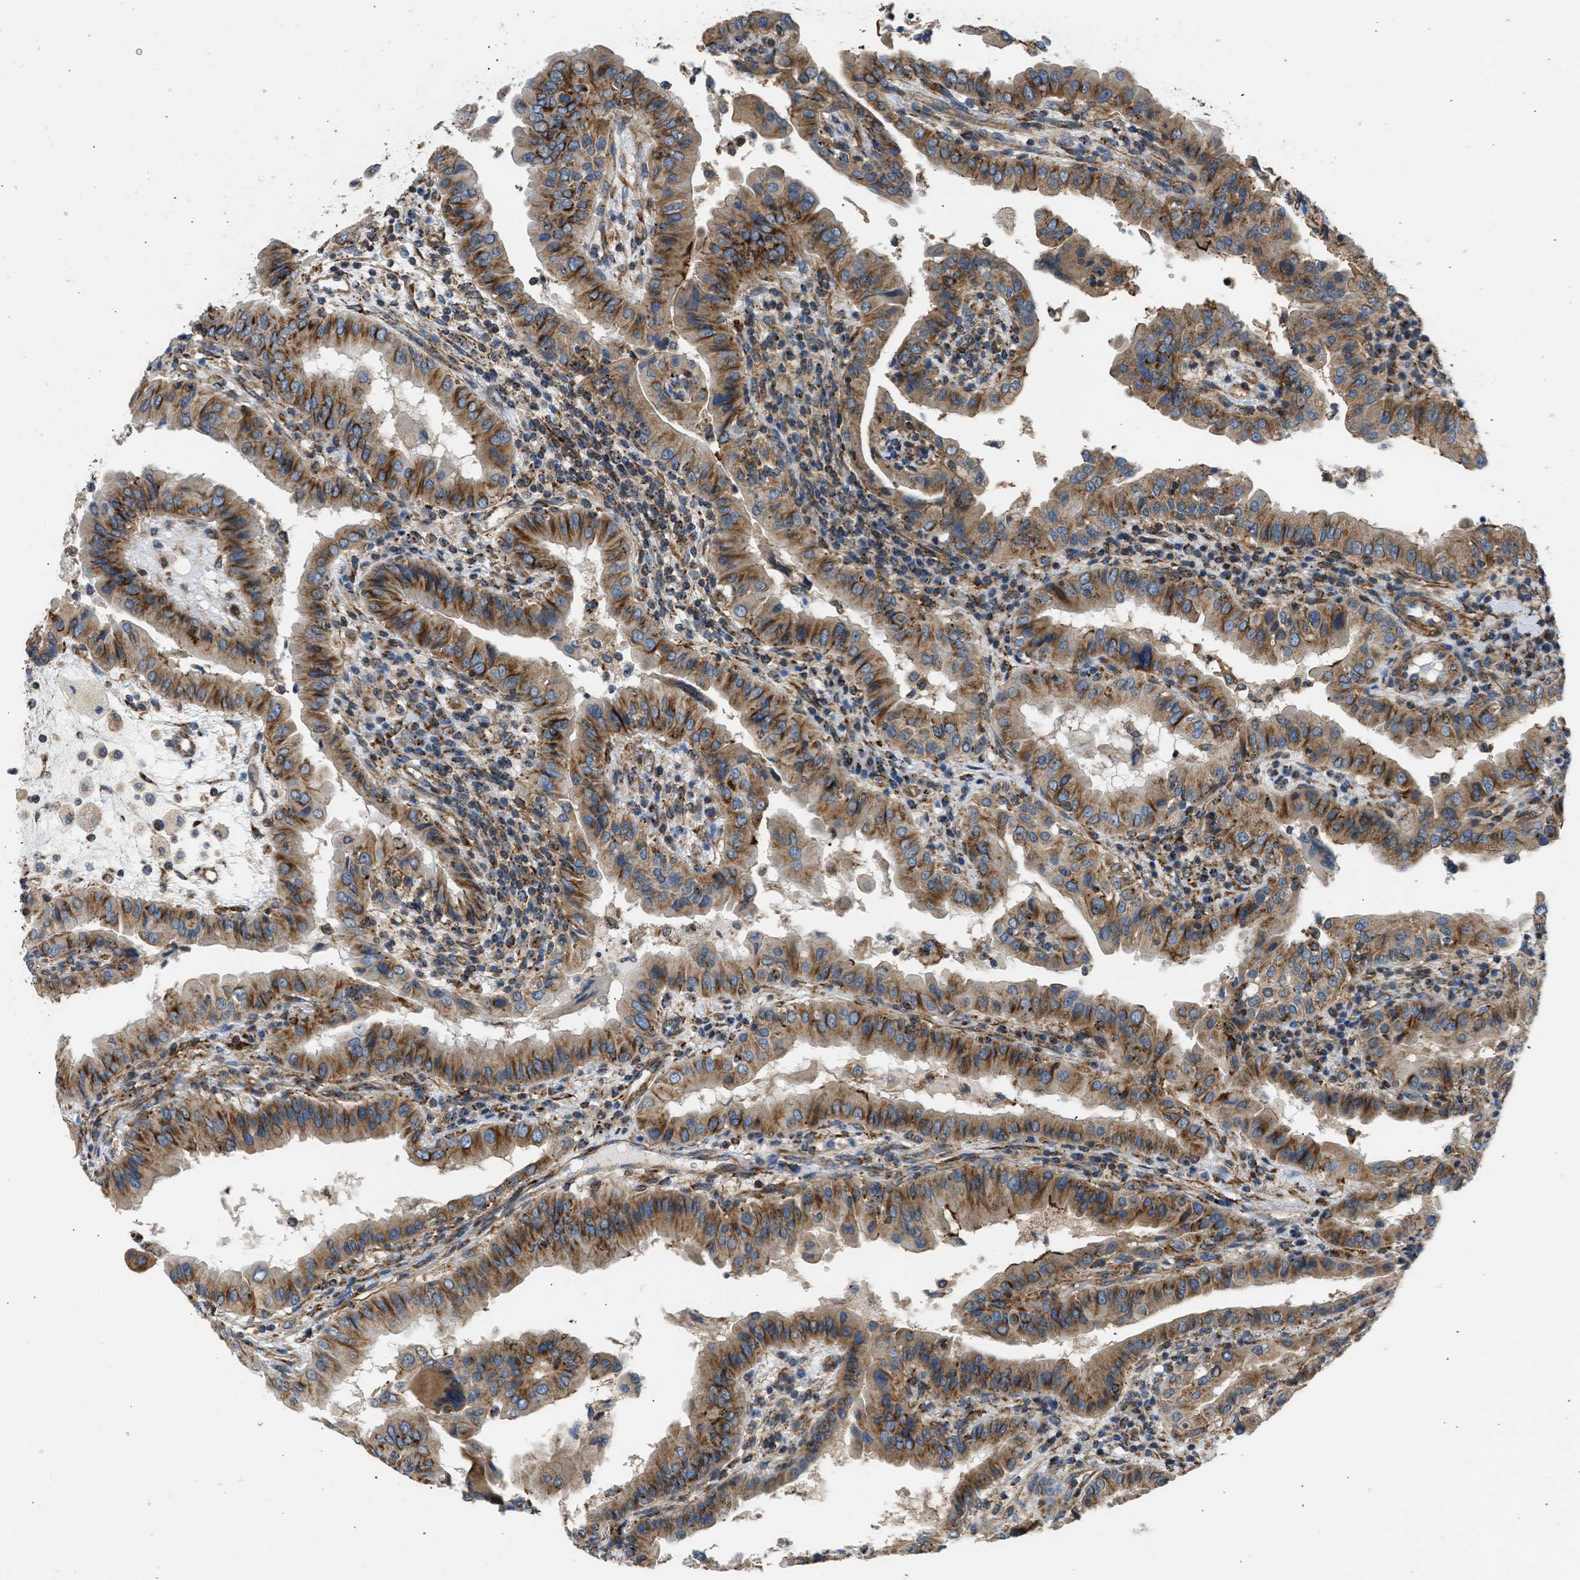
{"staining": {"intensity": "moderate", "quantity": ">75%", "location": "cytoplasmic/membranous"}, "tissue": "thyroid cancer", "cell_type": "Tumor cells", "image_type": "cancer", "snomed": [{"axis": "morphology", "description": "Papillary adenocarcinoma, NOS"}, {"axis": "topography", "description": "Thyroid gland"}], "caption": "Thyroid papillary adenocarcinoma stained with a brown dye exhibits moderate cytoplasmic/membranous positive expression in approximately >75% of tumor cells.", "gene": "SEPTIN2", "patient": {"sex": "male", "age": 33}}